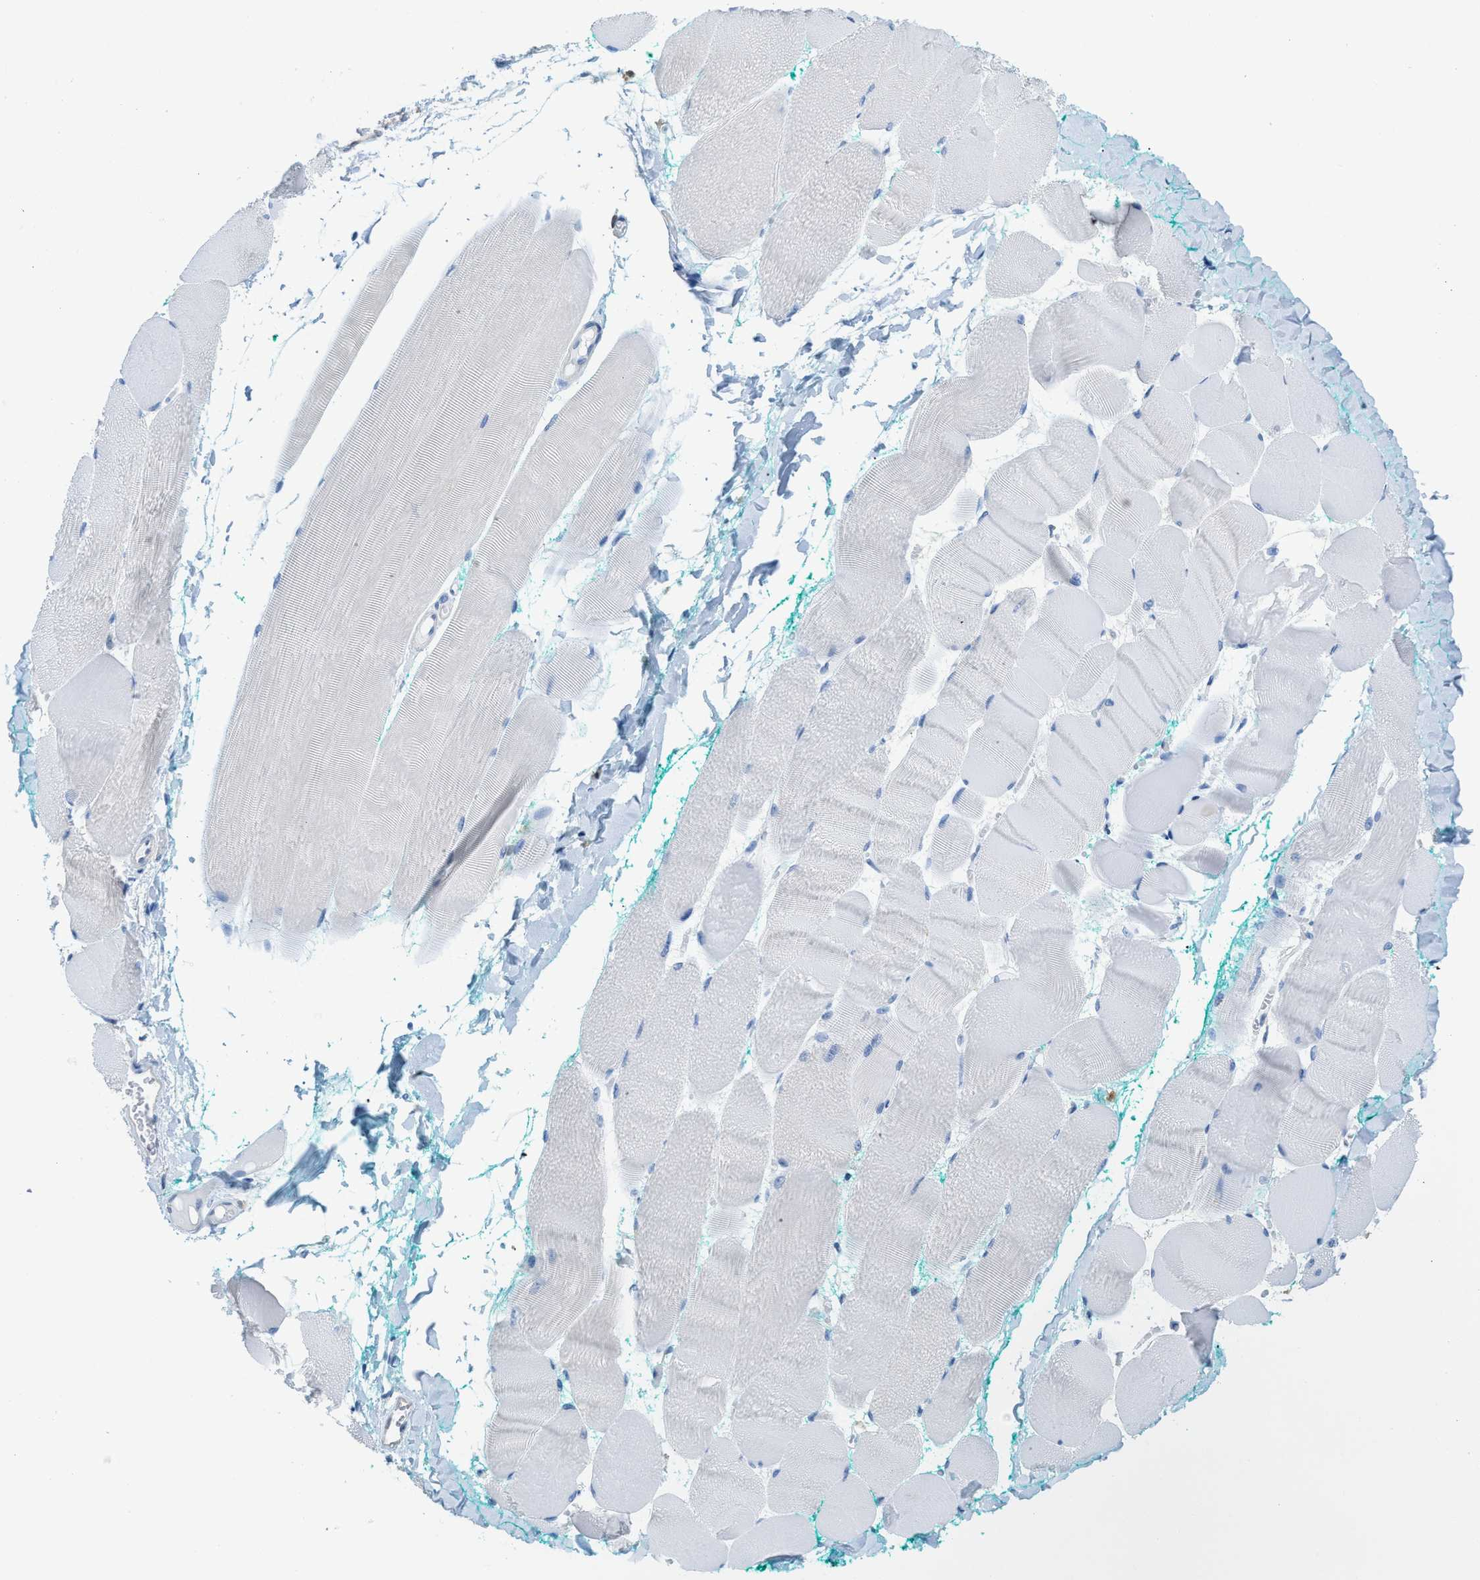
{"staining": {"intensity": "negative", "quantity": "none", "location": "none"}, "tissue": "skeletal muscle", "cell_type": "Myocytes", "image_type": "normal", "snomed": [{"axis": "morphology", "description": "Normal tissue, NOS"}, {"axis": "morphology", "description": "Squamous cell carcinoma, NOS"}, {"axis": "topography", "description": "Skeletal muscle"}], "caption": "The histopathology image exhibits no significant positivity in myocytes of skeletal muscle.", "gene": "SERPINB1", "patient": {"sex": "male", "age": 51}}